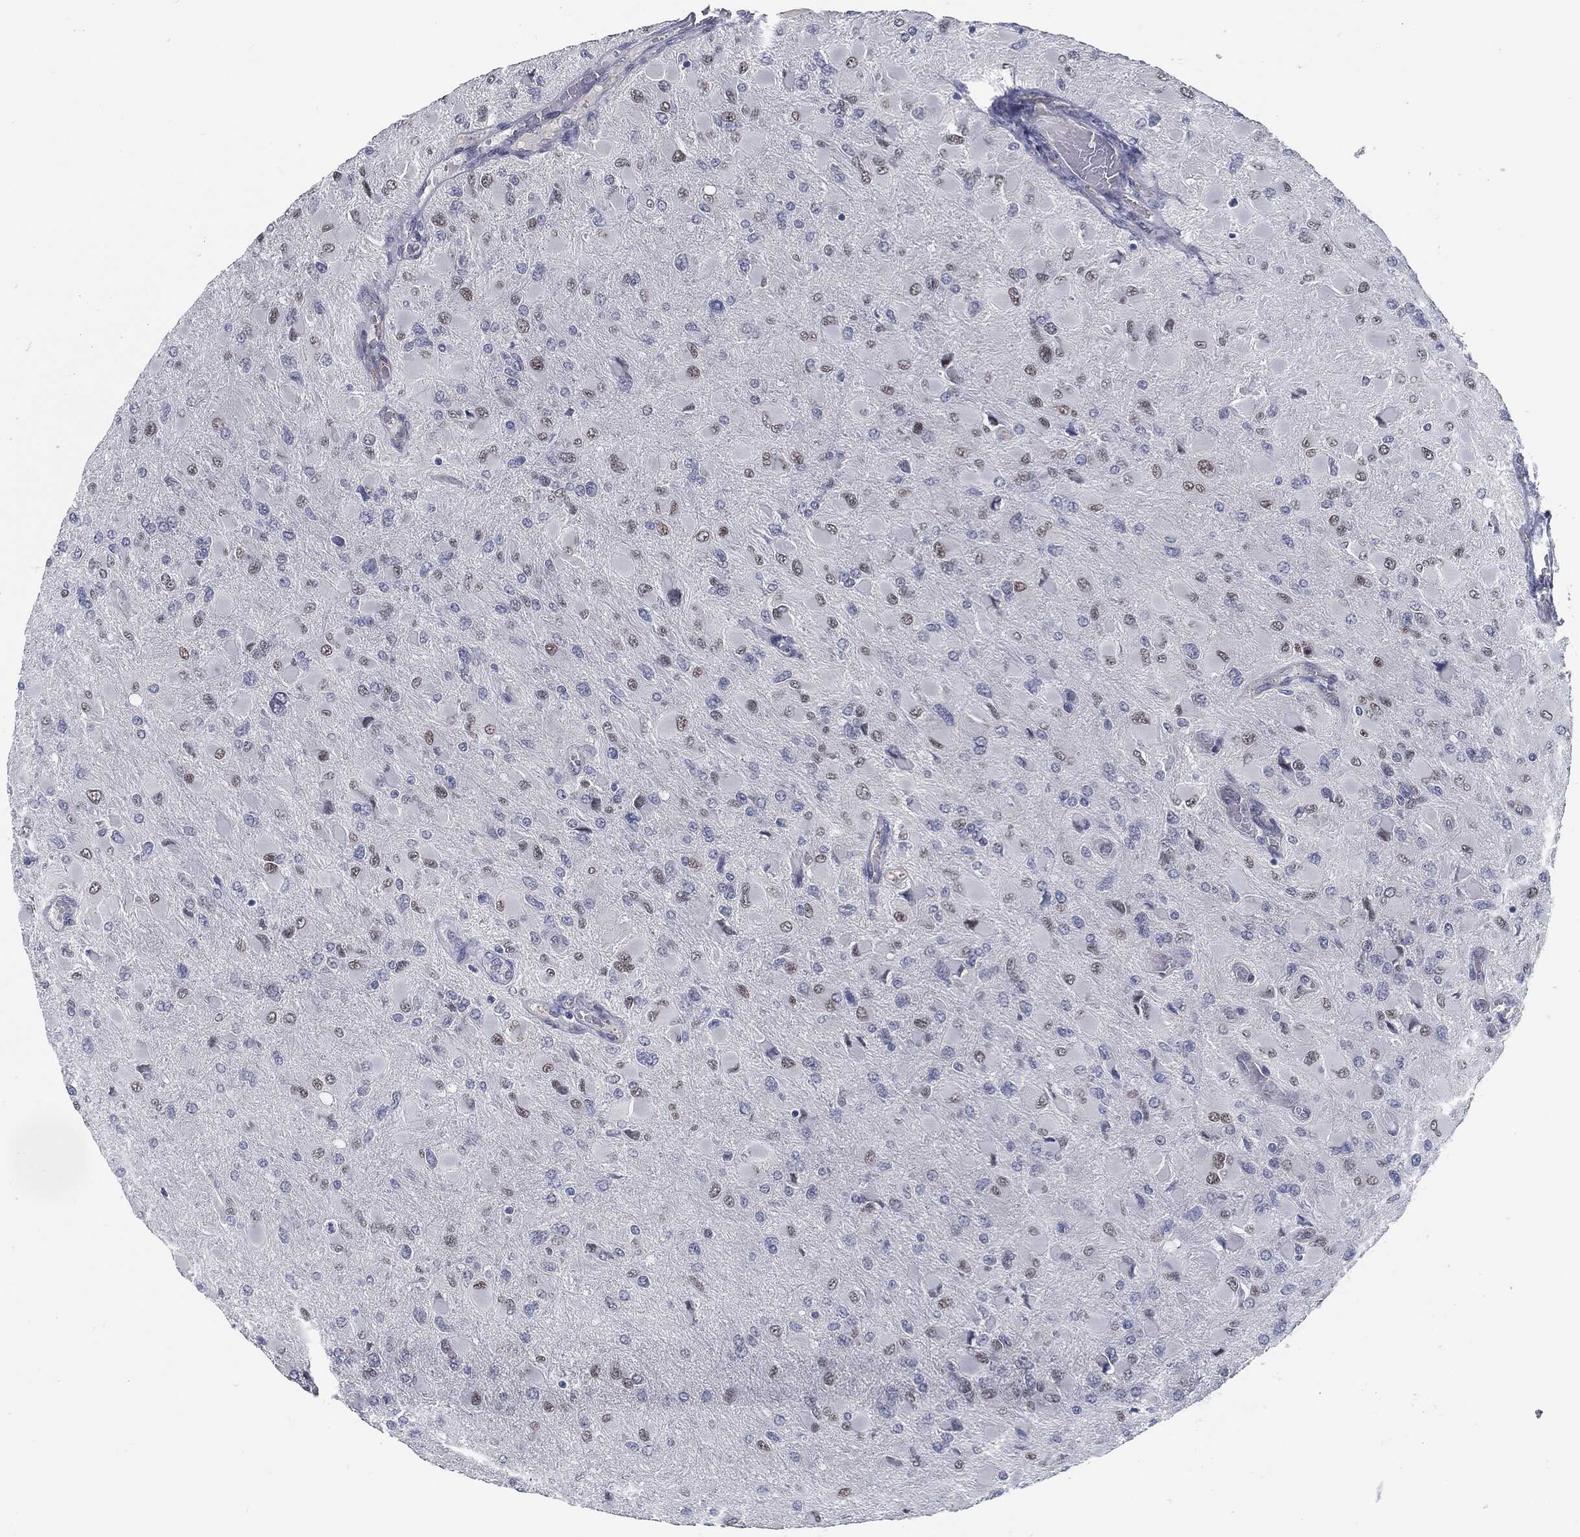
{"staining": {"intensity": "moderate", "quantity": "25%-75%", "location": "nuclear"}, "tissue": "glioma", "cell_type": "Tumor cells", "image_type": "cancer", "snomed": [{"axis": "morphology", "description": "Glioma, malignant, High grade"}, {"axis": "topography", "description": "Cerebral cortex"}], "caption": "Brown immunohistochemical staining in malignant glioma (high-grade) shows moderate nuclear expression in approximately 25%-75% of tumor cells.", "gene": "PROM1", "patient": {"sex": "female", "age": 36}}